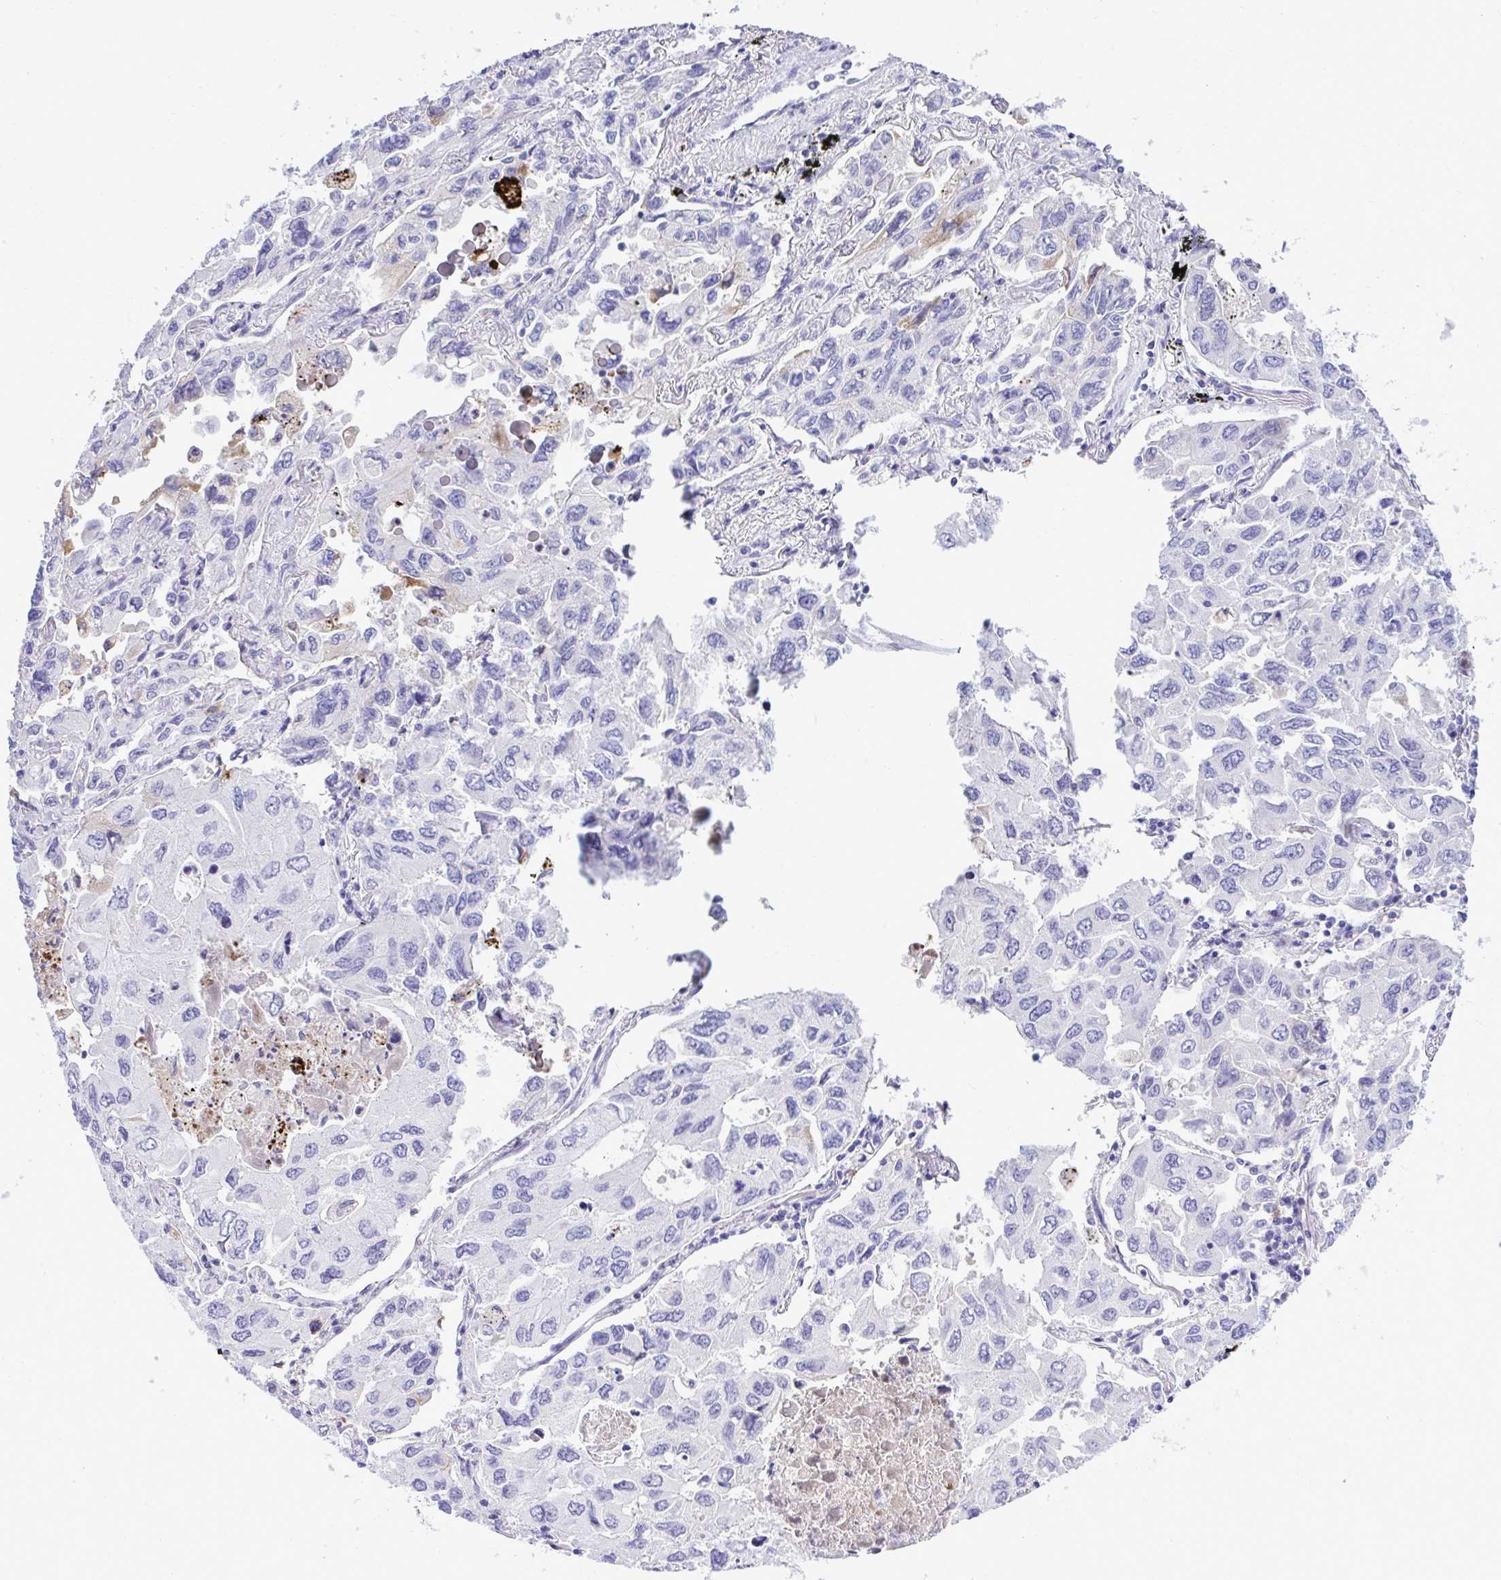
{"staining": {"intensity": "negative", "quantity": "none", "location": "none"}, "tissue": "lung cancer", "cell_type": "Tumor cells", "image_type": "cancer", "snomed": [{"axis": "morphology", "description": "Adenocarcinoma, NOS"}, {"axis": "topography", "description": "Lung"}], "caption": "Tumor cells show no significant protein staining in adenocarcinoma (lung).", "gene": "HRG", "patient": {"sex": "male", "age": 64}}